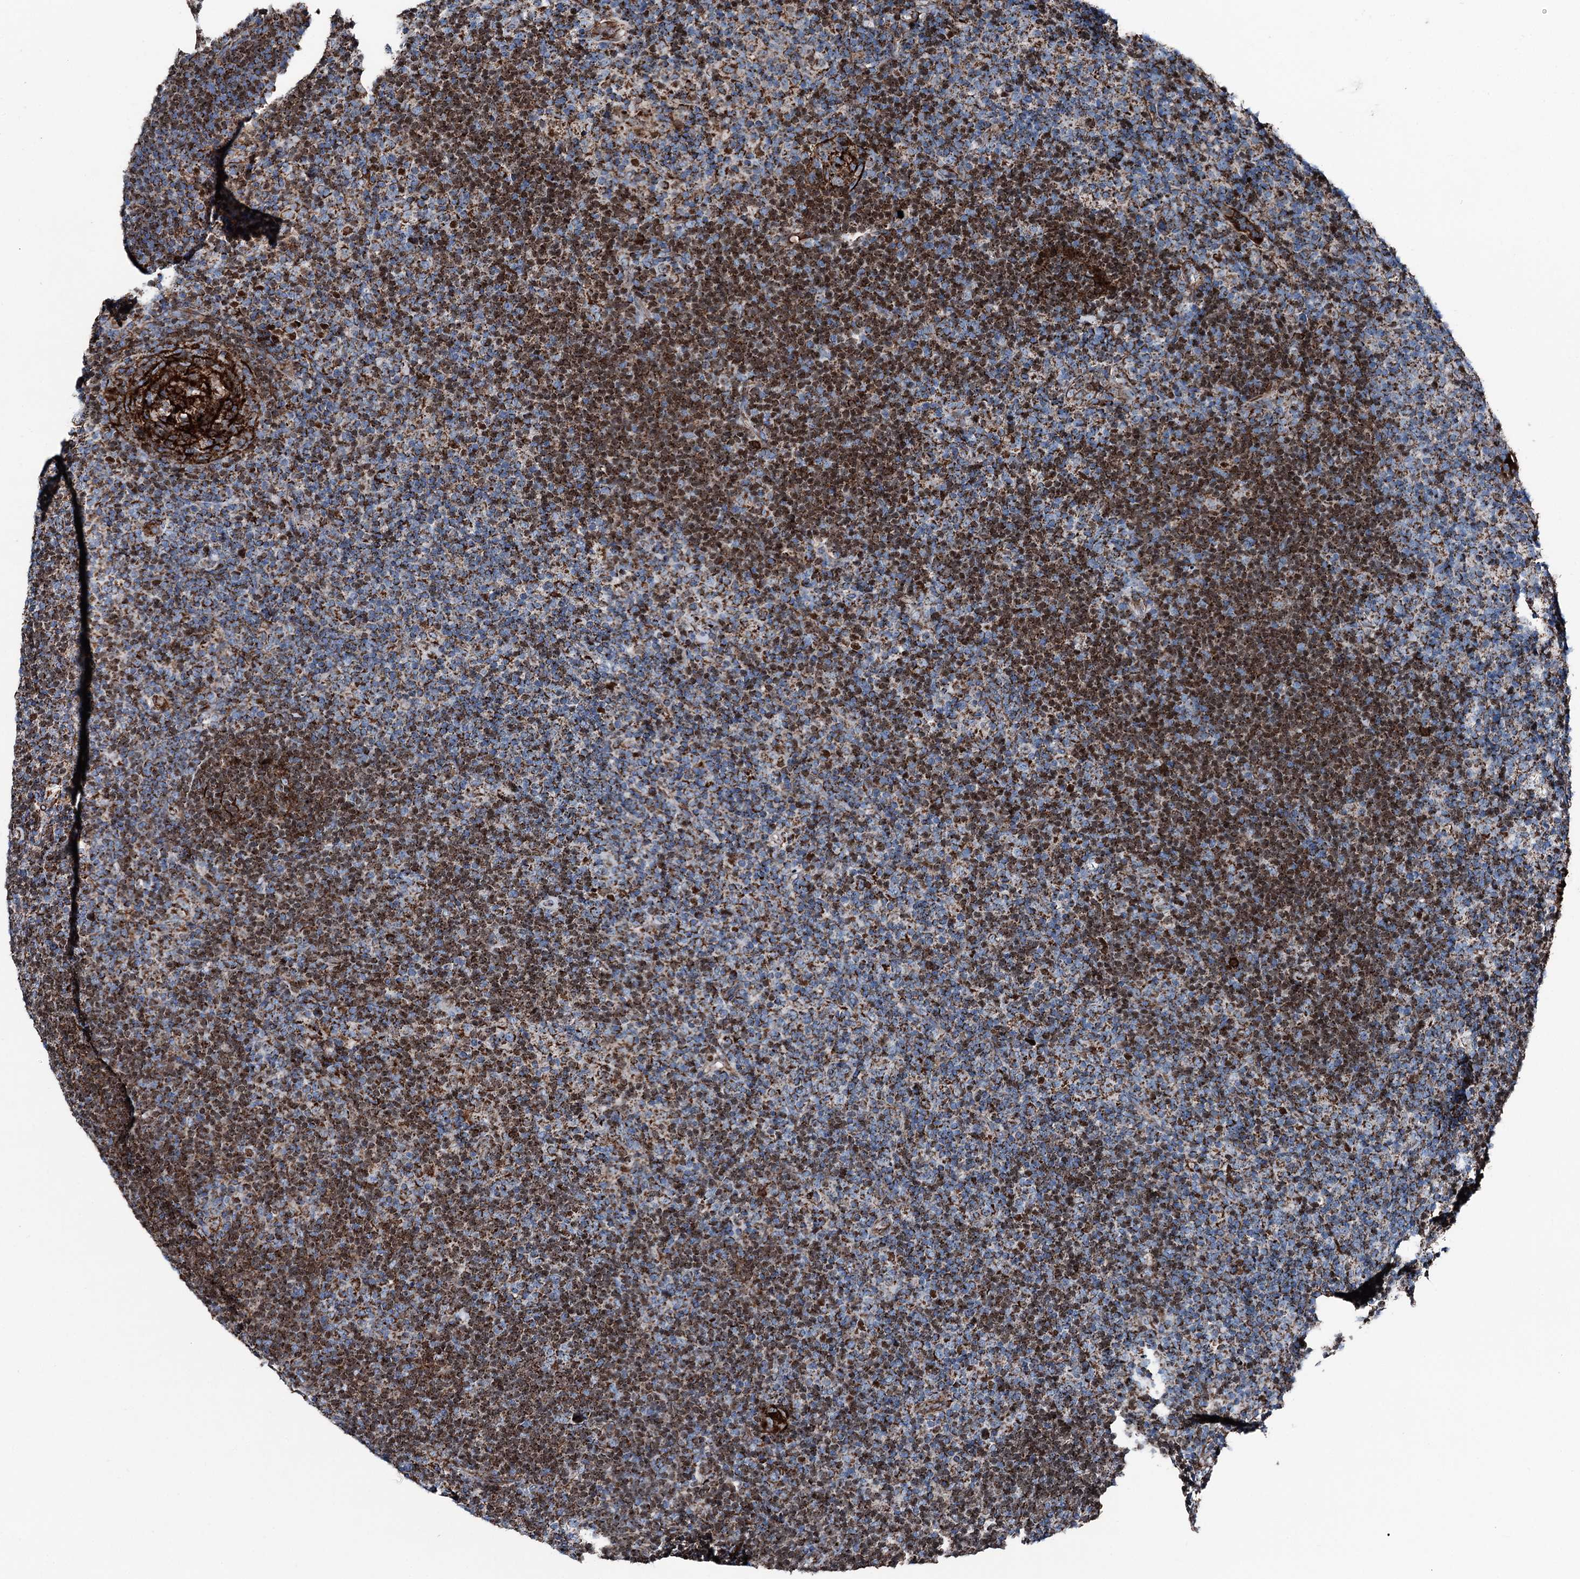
{"staining": {"intensity": "moderate", "quantity": ">75%", "location": "cytoplasmic/membranous"}, "tissue": "lymphoma", "cell_type": "Tumor cells", "image_type": "cancer", "snomed": [{"axis": "morphology", "description": "Hodgkin's disease, NOS"}, {"axis": "topography", "description": "Lymph node"}], "caption": "Protein expression analysis of human Hodgkin's disease reveals moderate cytoplasmic/membranous staining in approximately >75% of tumor cells.", "gene": "DDIAS", "patient": {"sex": "female", "age": 57}}